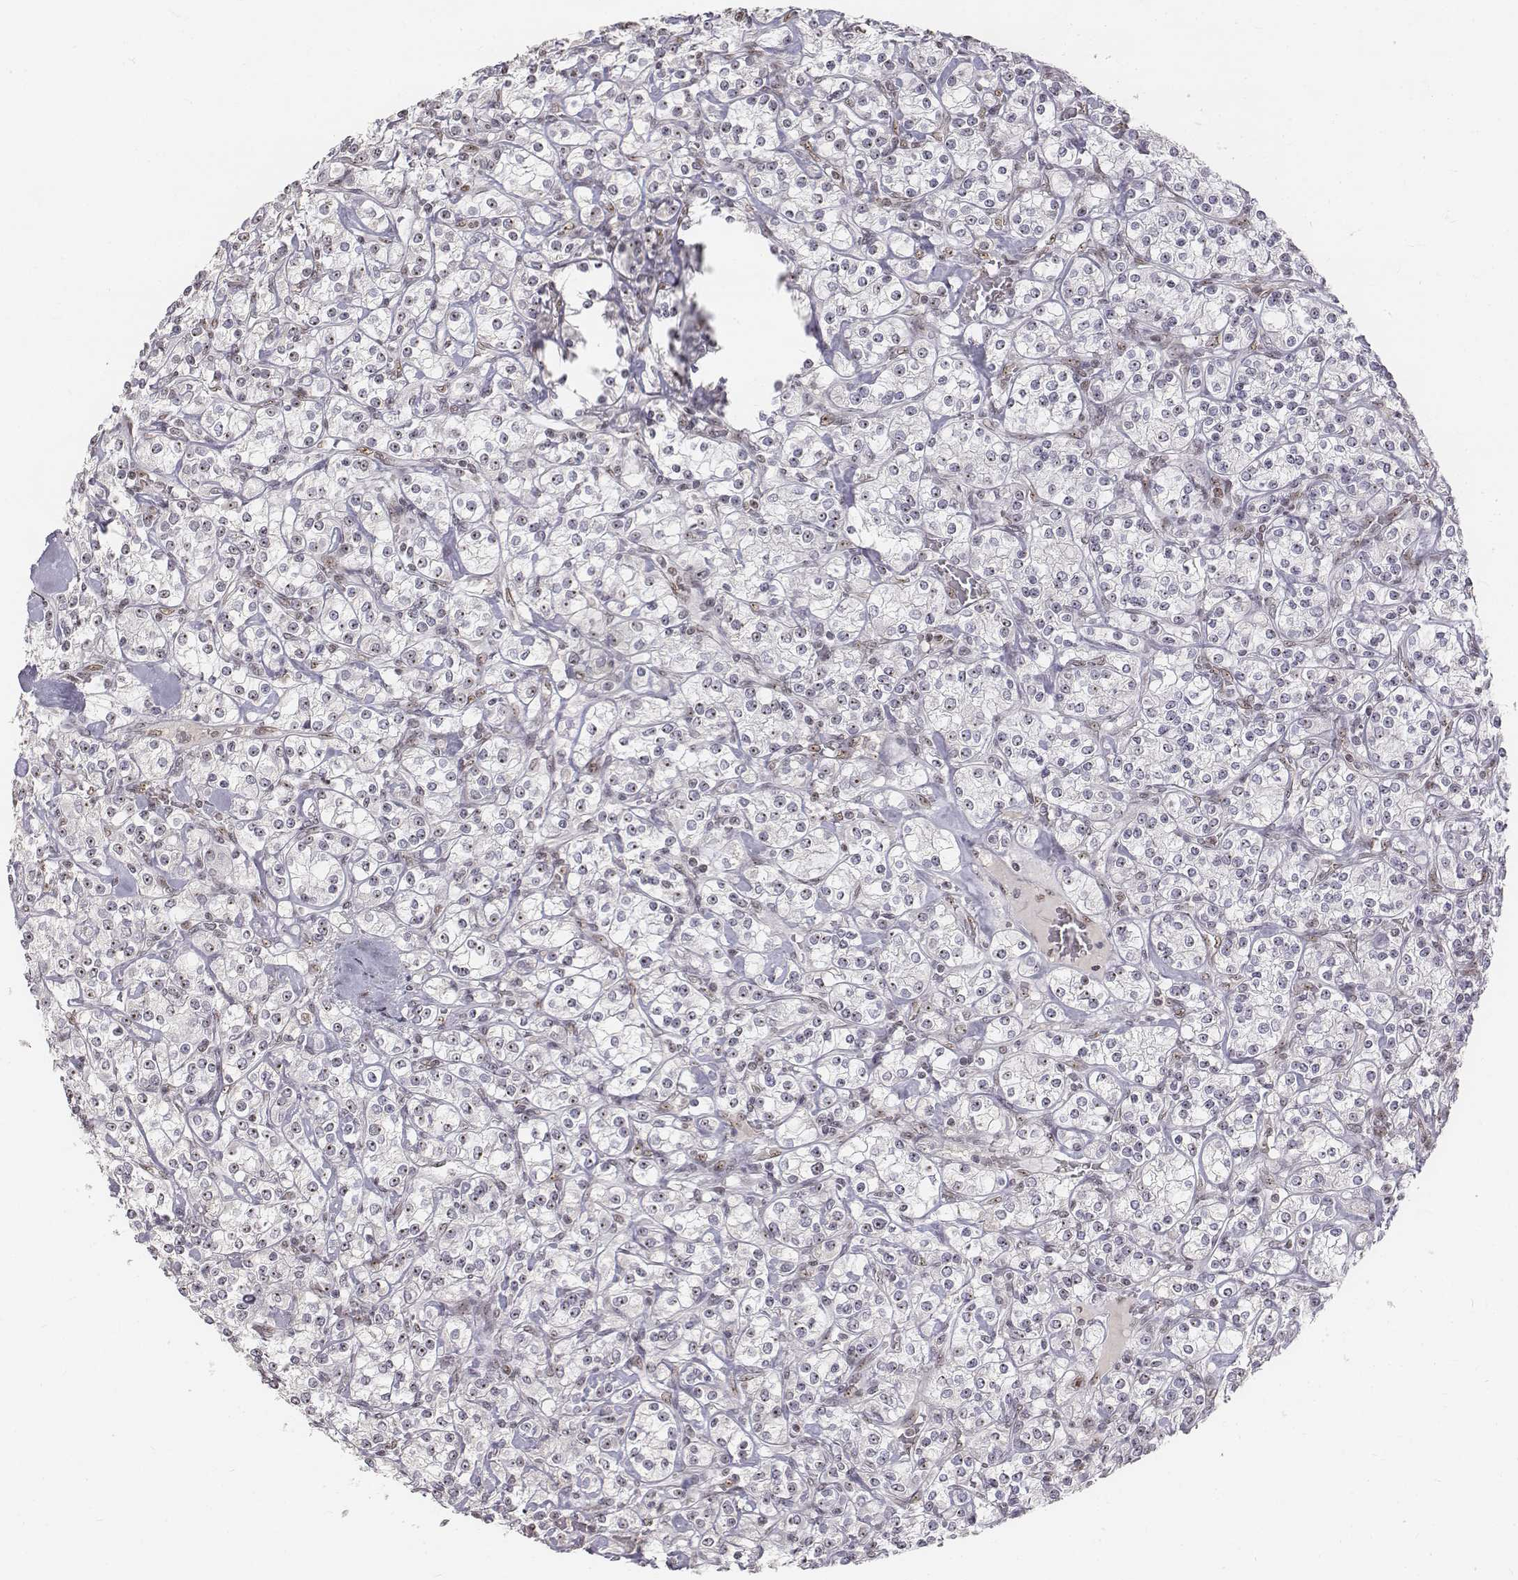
{"staining": {"intensity": "negative", "quantity": "none", "location": "none"}, "tissue": "renal cancer", "cell_type": "Tumor cells", "image_type": "cancer", "snomed": [{"axis": "morphology", "description": "Adenocarcinoma, NOS"}, {"axis": "topography", "description": "Kidney"}], "caption": "This is a histopathology image of immunohistochemistry staining of renal cancer (adenocarcinoma), which shows no positivity in tumor cells. (Stains: DAB immunohistochemistry (IHC) with hematoxylin counter stain, Microscopy: brightfield microscopy at high magnification).", "gene": "PHF6", "patient": {"sex": "male", "age": 77}}